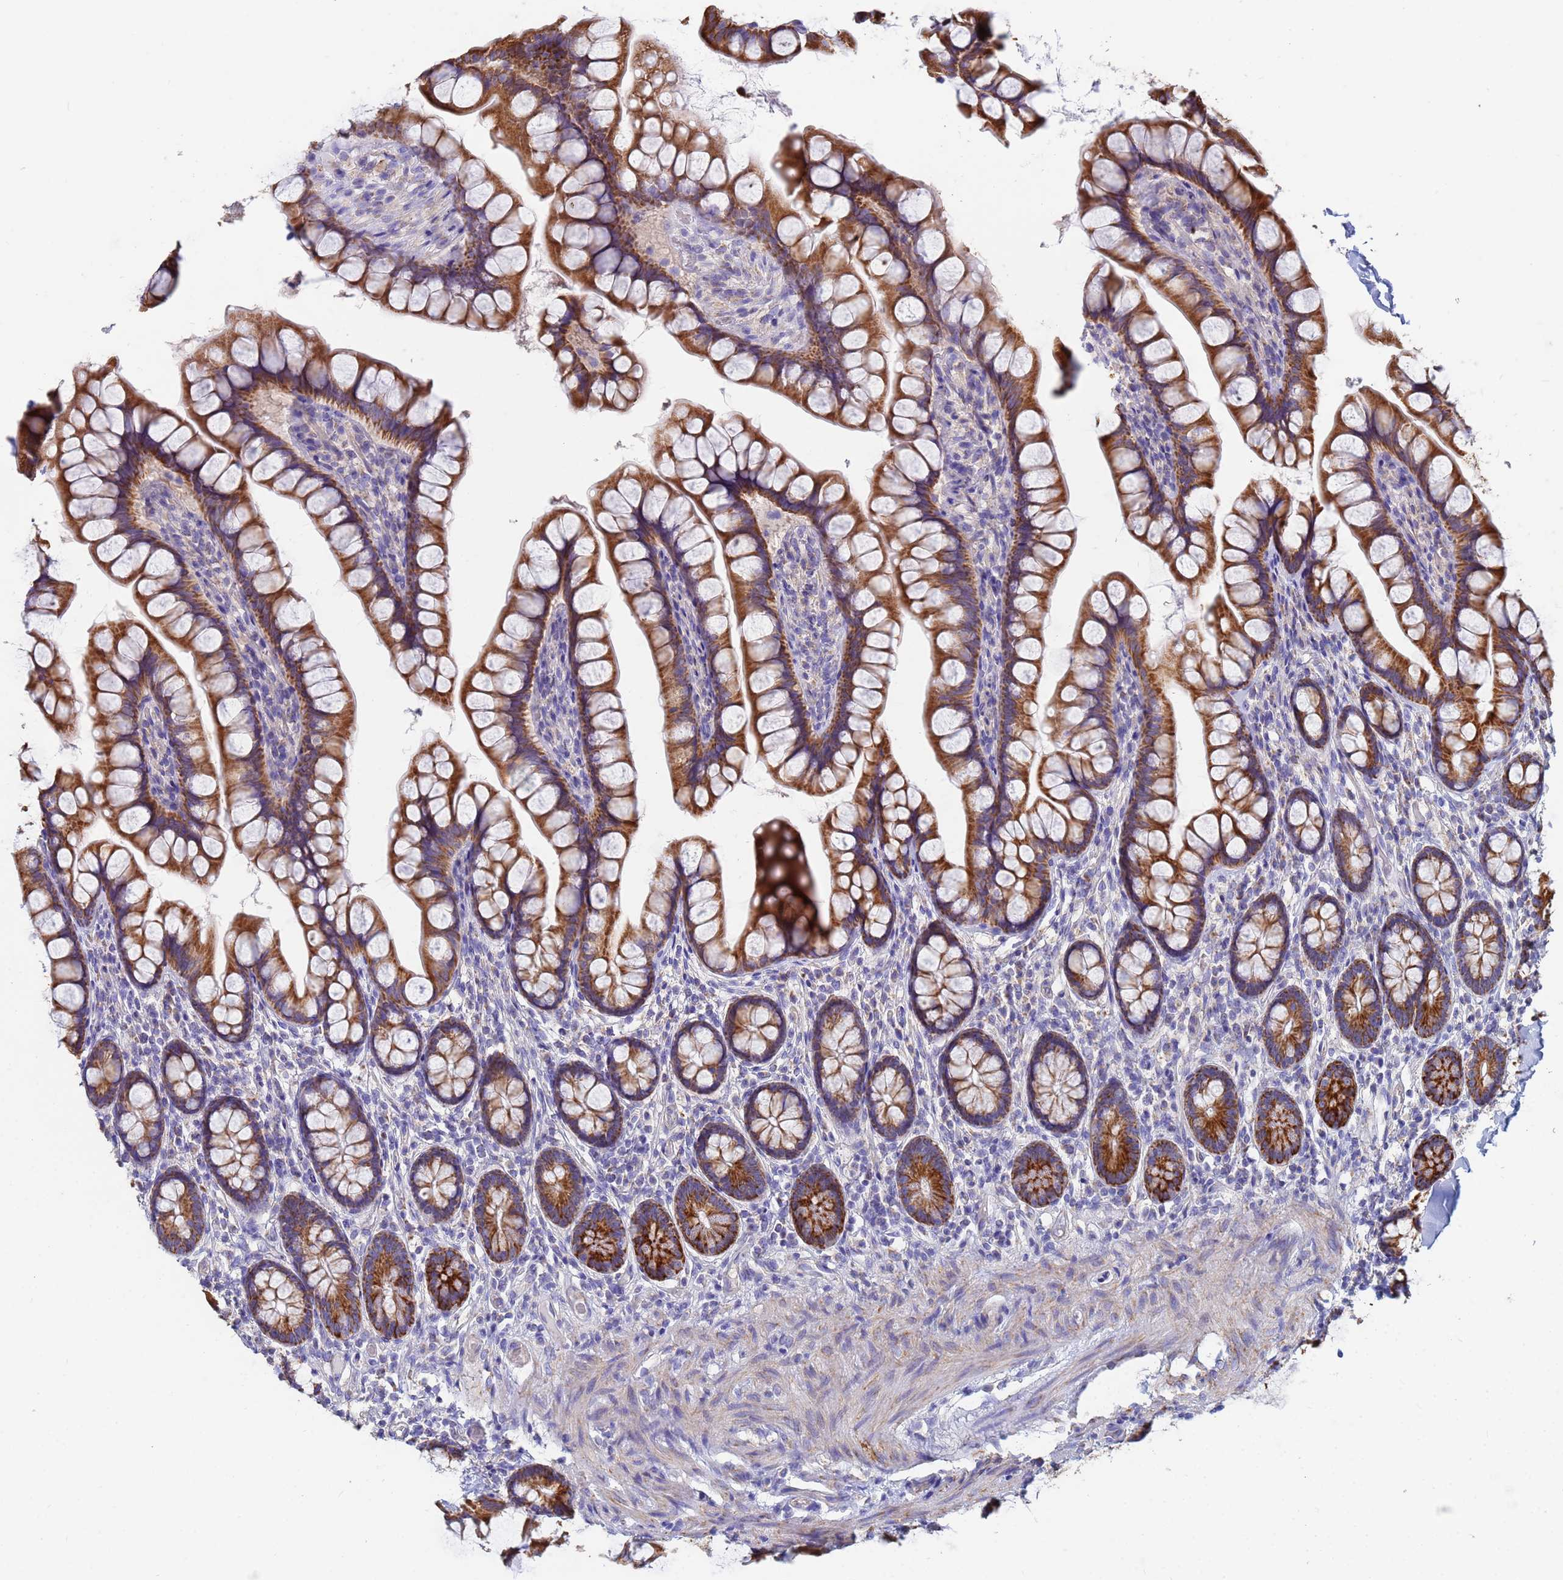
{"staining": {"intensity": "strong", "quantity": ">75%", "location": "cytoplasmic/membranous"}, "tissue": "small intestine", "cell_type": "Glandular cells", "image_type": "normal", "snomed": [{"axis": "morphology", "description": "Normal tissue, NOS"}, {"axis": "topography", "description": "Small intestine"}], "caption": "Unremarkable small intestine shows strong cytoplasmic/membranous expression in about >75% of glandular cells, visualized by immunohistochemistry. (DAB IHC, brown staining for protein, blue staining for nuclei).", "gene": "UQCRHL", "patient": {"sex": "male", "age": 70}}